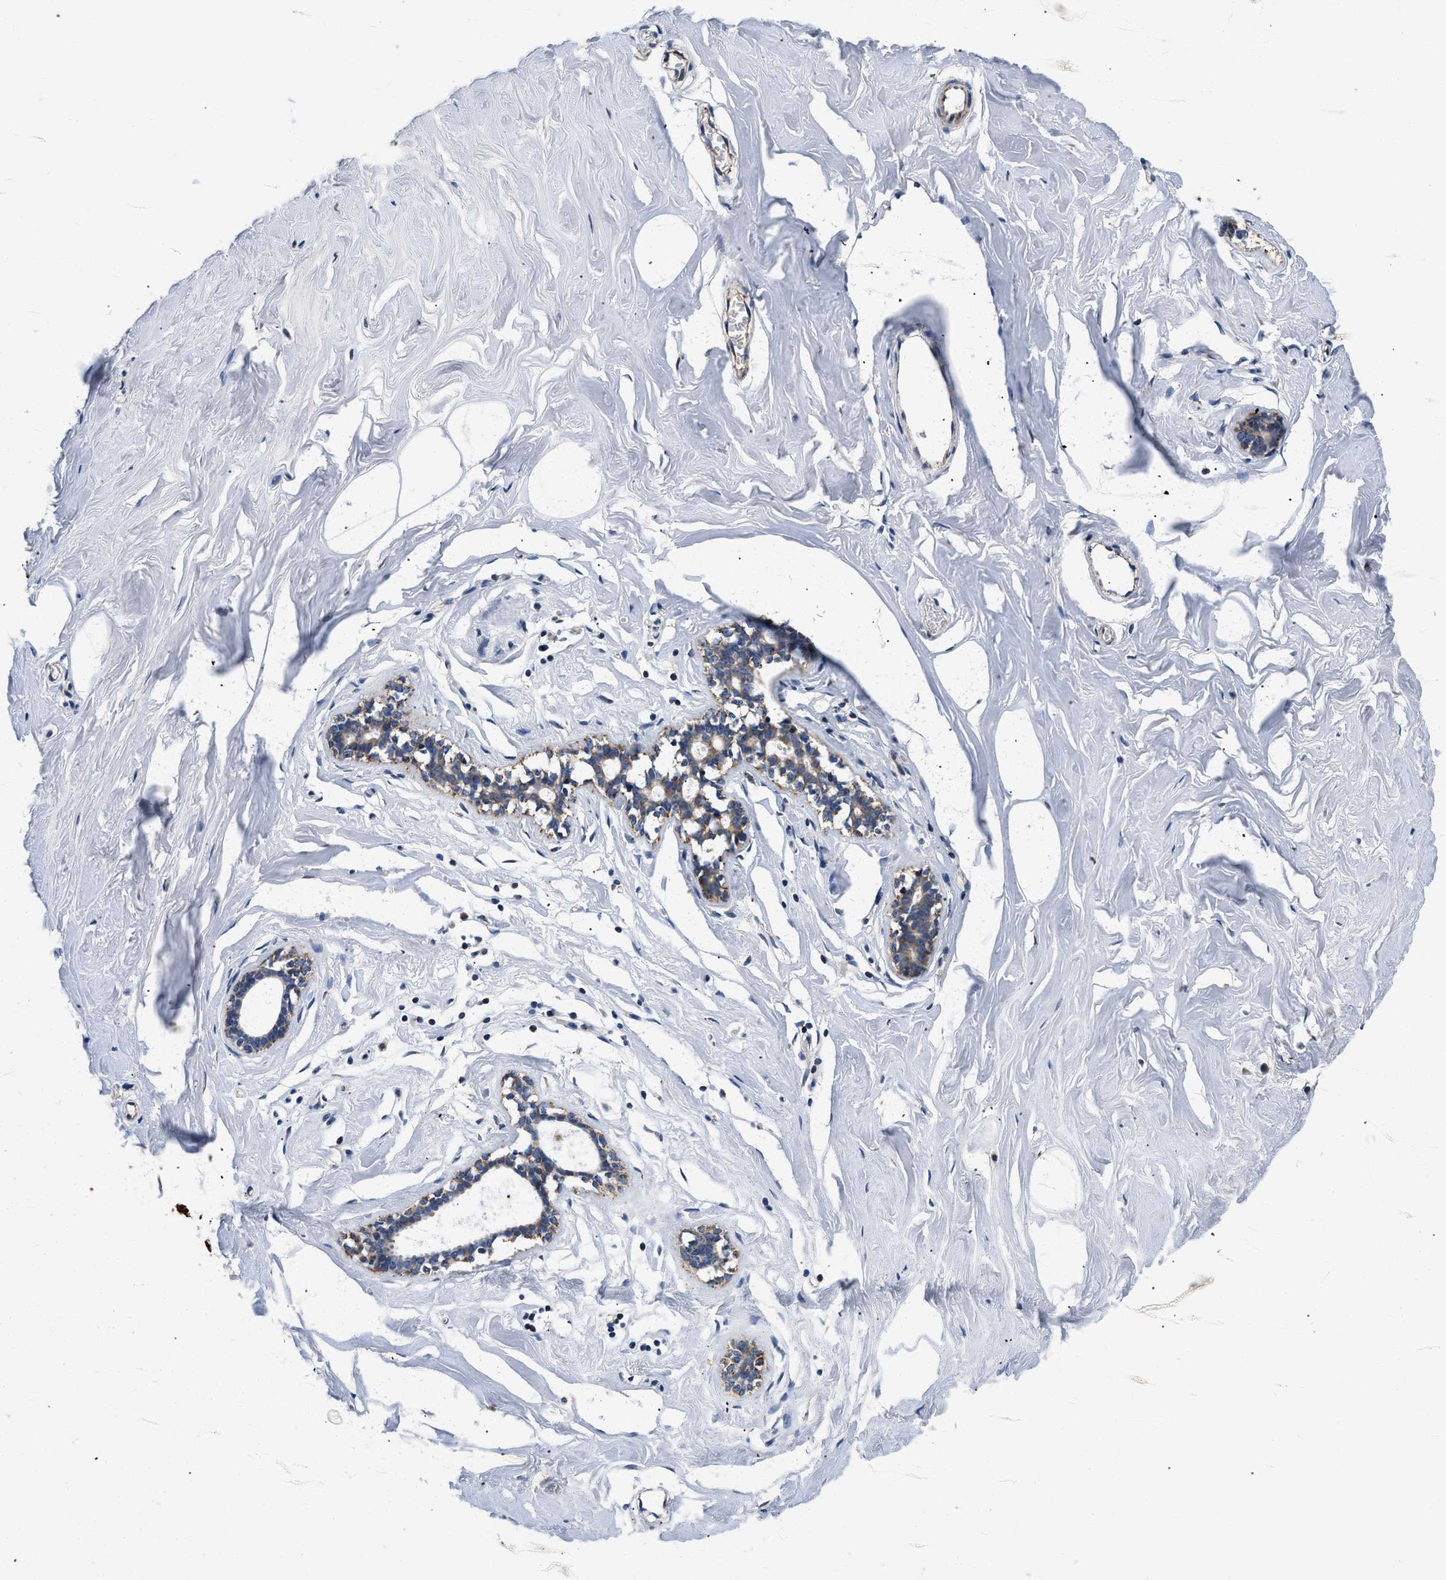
{"staining": {"intensity": "negative", "quantity": "none", "location": "none"}, "tissue": "adipose tissue", "cell_type": "Adipocytes", "image_type": "normal", "snomed": [{"axis": "morphology", "description": "Normal tissue, NOS"}, {"axis": "morphology", "description": "Fibrosis, NOS"}, {"axis": "topography", "description": "Breast"}, {"axis": "topography", "description": "Adipose tissue"}], "caption": "The immunohistochemistry (IHC) image has no significant positivity in adipocytes of adipose tissue.", "gene": "PDP1", "patient": {"sex": "female", "age": 39}}